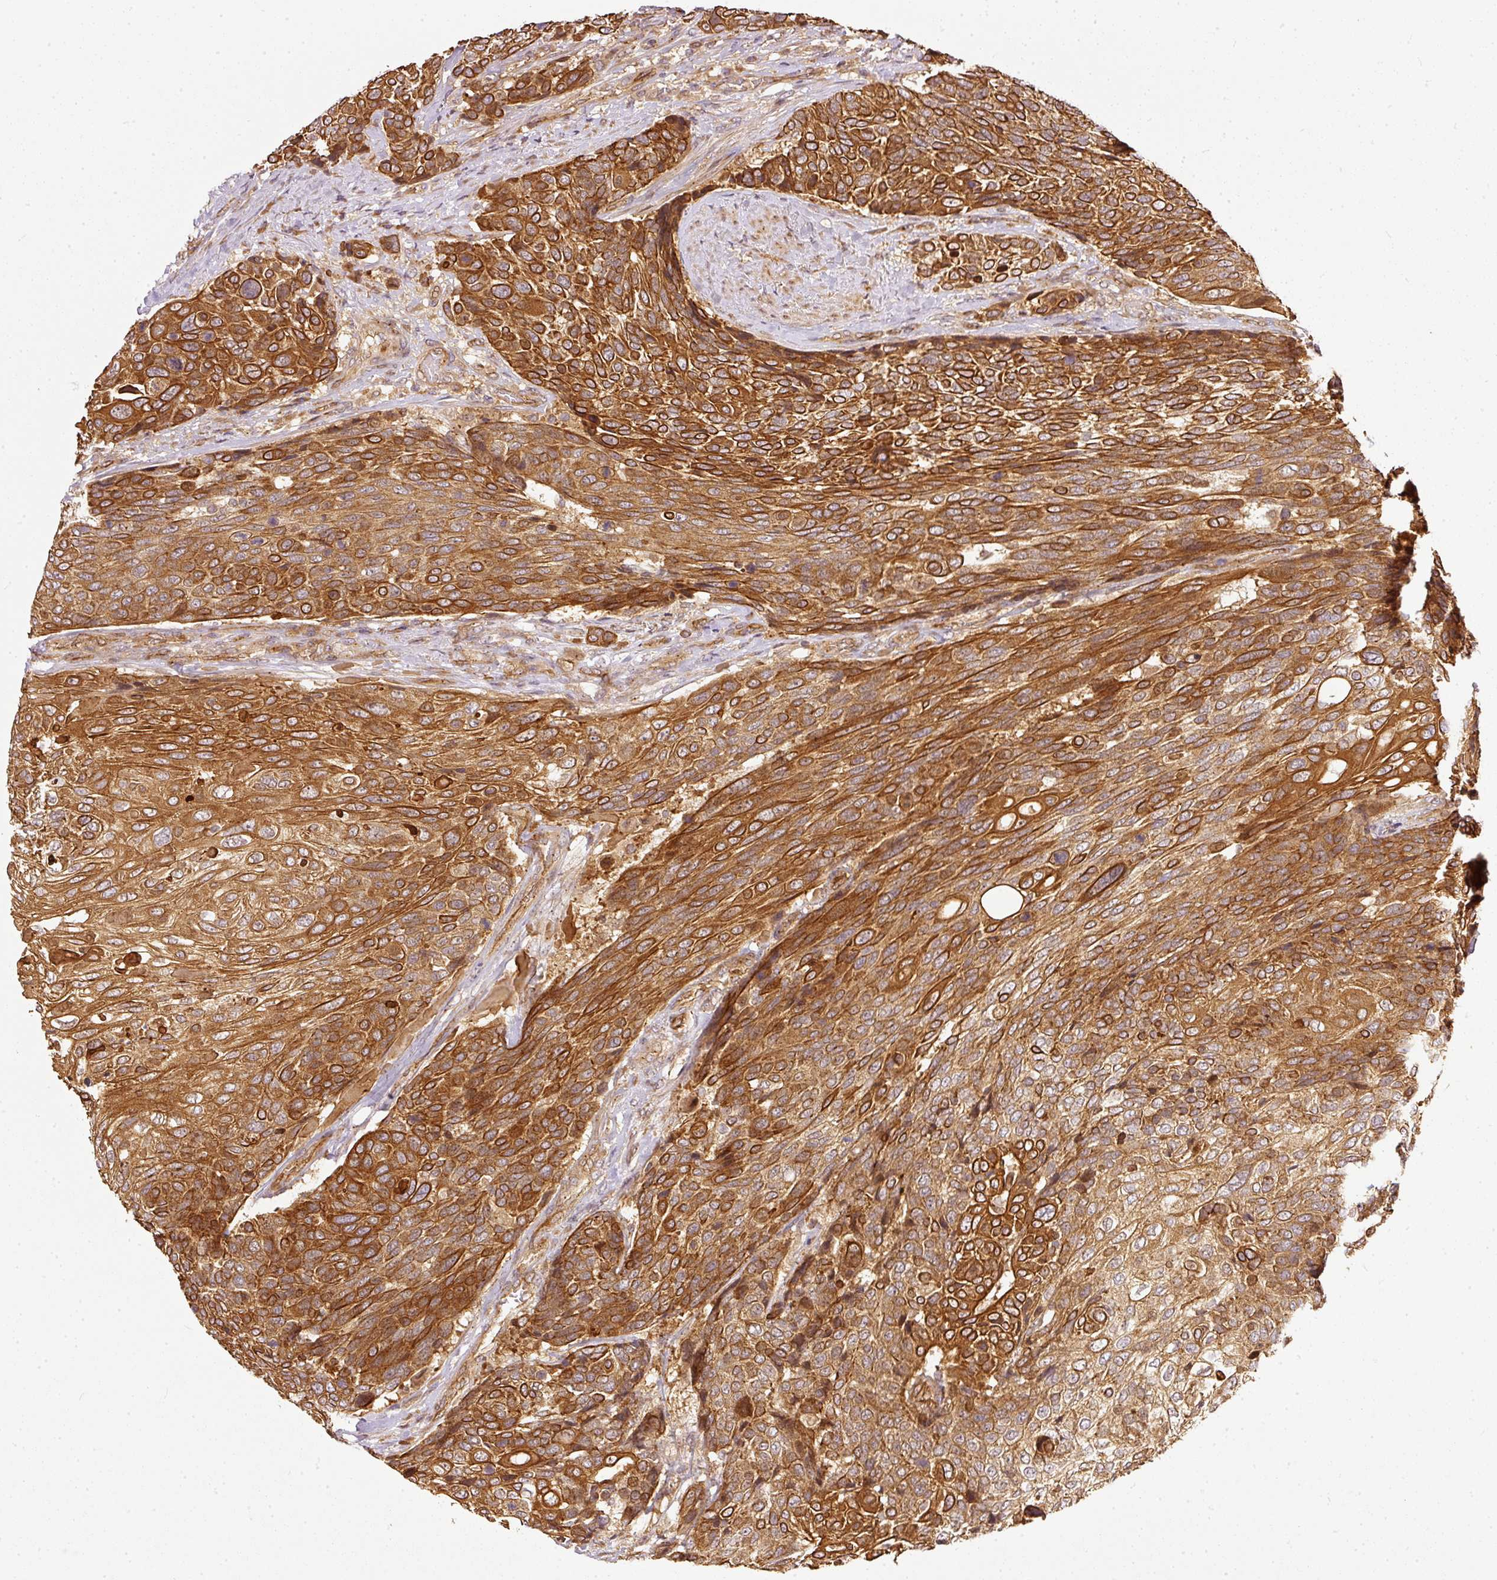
{"staining": {"intensity": "strong", "quantity": ">75%", "location": "cytoplasmic/membranous"}, "tissue": "urothelial cancer", "cell_type": "Tumor cells", "image_type": "cancer", "snomed": [{"axis": "morphology", "description": "Urothelial carcinoma, High grade"}, {"axis": "topography", "description": "Urinary bladder"}], "caption": "Brown immunohistochemical staining in human urothelial cancer reveals strong cytoplasmic/membranous positivity in approximately >75% of tumor cells. Immunohistochemistry (ihc) stains the protein in brown and the nuclei are stained blue.", "gene": "MIF4GD", "patient": {"sex": "female", "age": 70}}